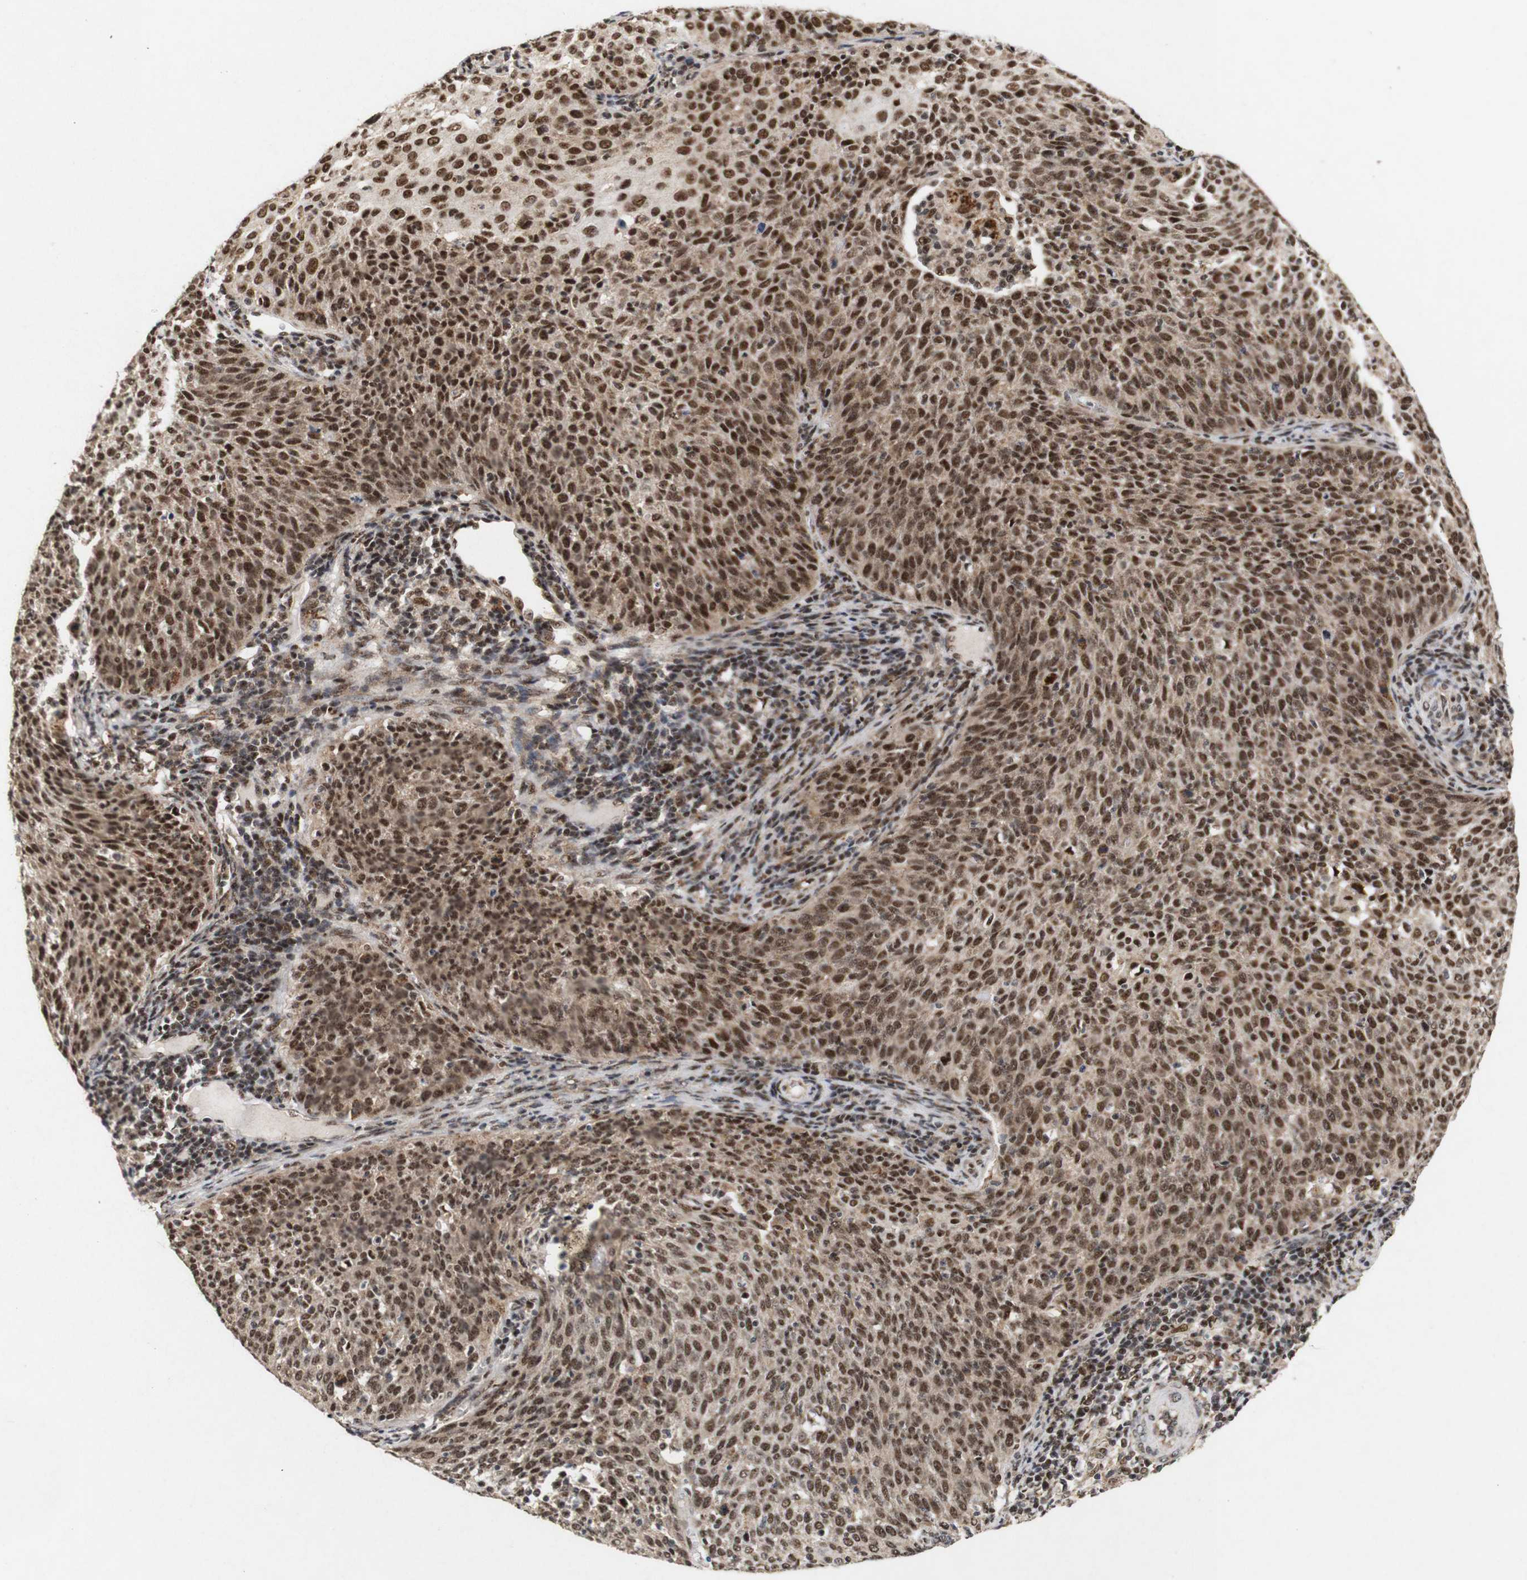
{"staining": {"intensity": "moderate", "quantity": ">75%", "location": "cytoplasmic/membranous,nuclear"}, "tissue": "cervical cancer", "cell_type": "Tumor cells", "image_type": "cancer", "snomed": [{"axis": "morphology", "description": "Squamous cell carcinoma, NOS"}, {"axis": "topography", "description": "Cervix"}], "caption": "An immunohistochemistry (IHC) photomicrograph of neoplastic tissue is shown. Protein staining in brown labels moderate cytoplasmic/membranous and nuclear positivity in cervical cancer within tumor cells.", "gene": "PYM1", "patient": {"sex": "female", "age": 38}}